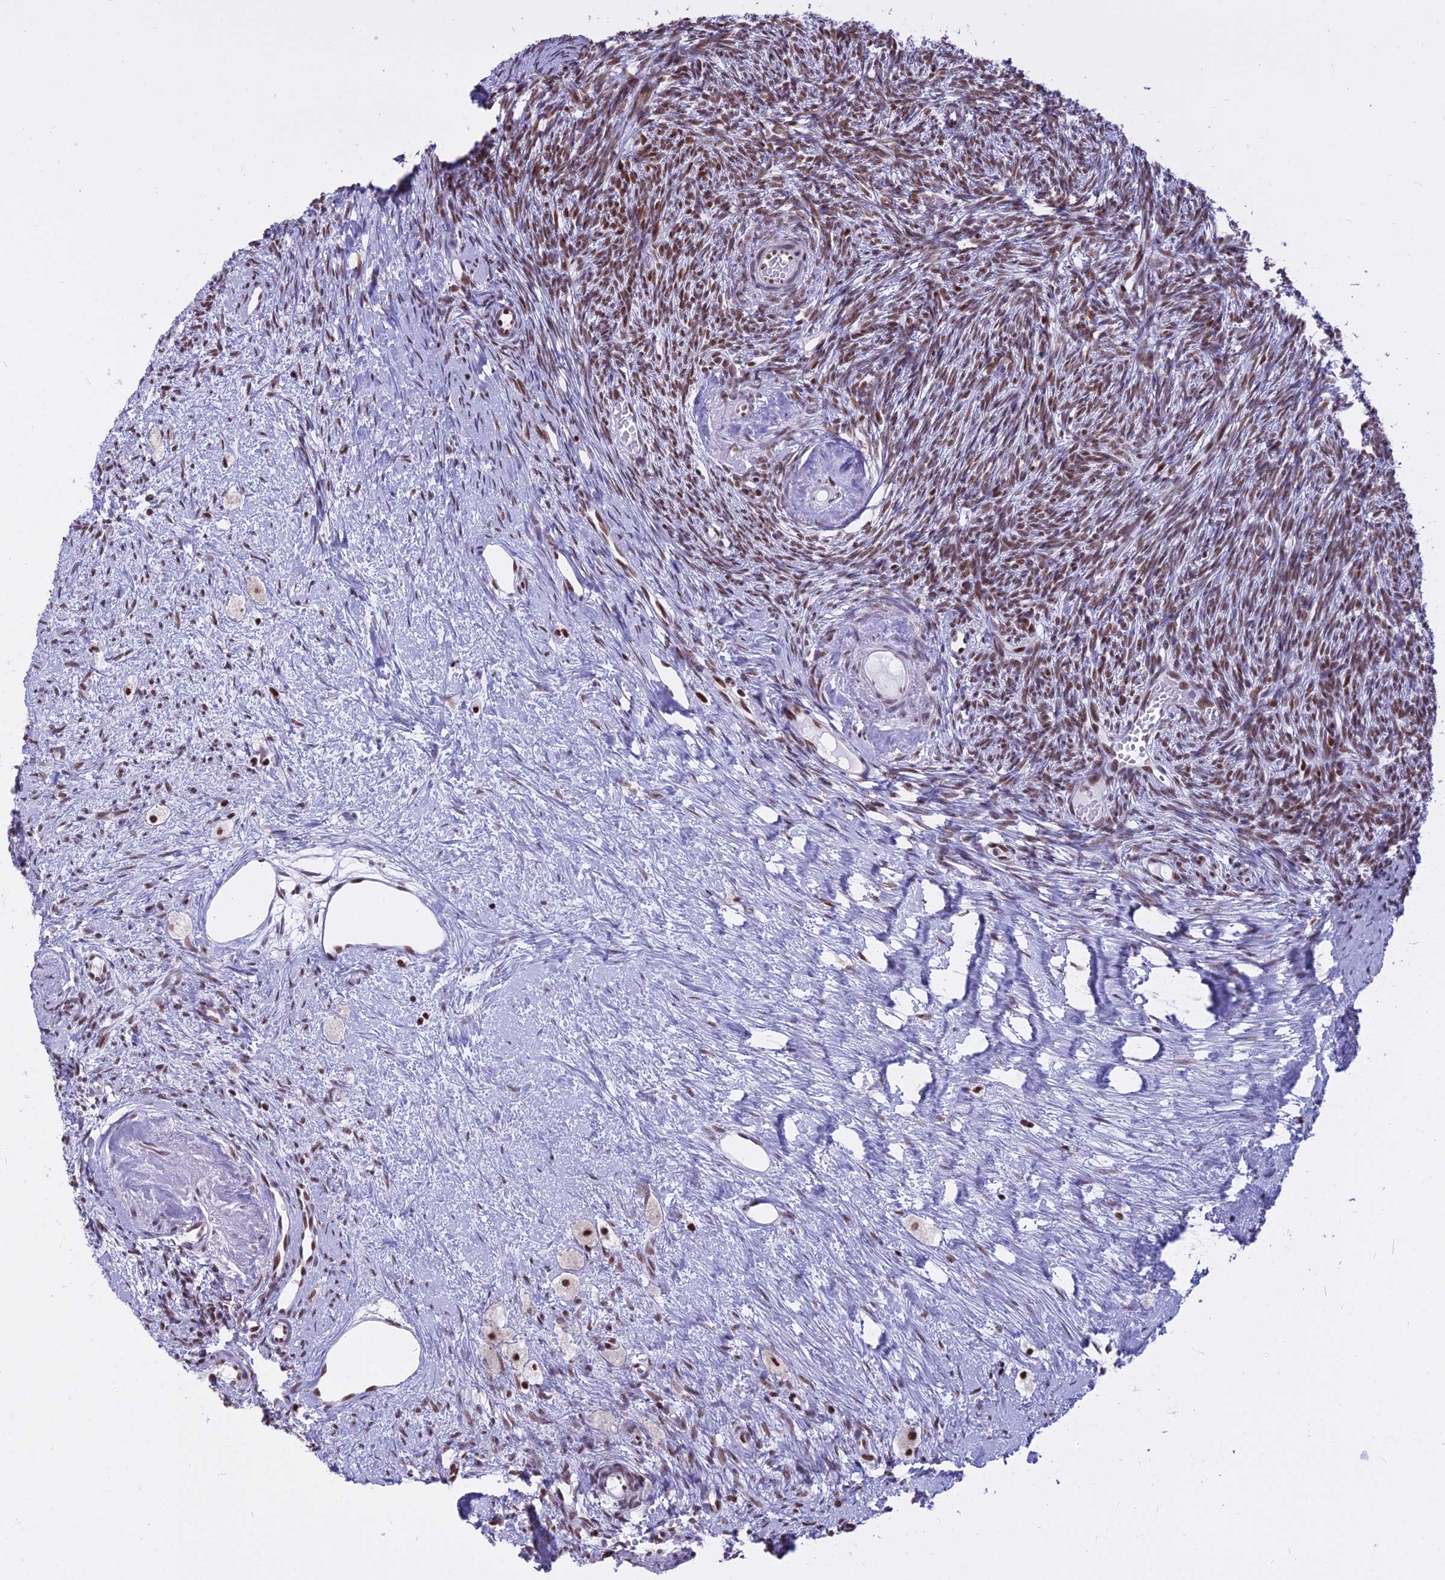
{"staining": {"intensity": "moderate", "quantity": ">75%", "location": "nuclear"}, "tissue": "ovary", "cell_type": "Ovarian stroma cells", "image_type": "normal", "snomed": [{"axis": "morphology", "description": "Normal tissue, NOS"}, {"axis": "topography", "description": "Ovary"}], "caption": "The histopathology image demonstrates immunohistochemical staining of unremarkable ovary. There is moderate nuclear positivity is appreciated in approximately >75% of ovarian stroma cells.", "gene": "PARP1", "patient": {"sex": "female", "age": 51}}